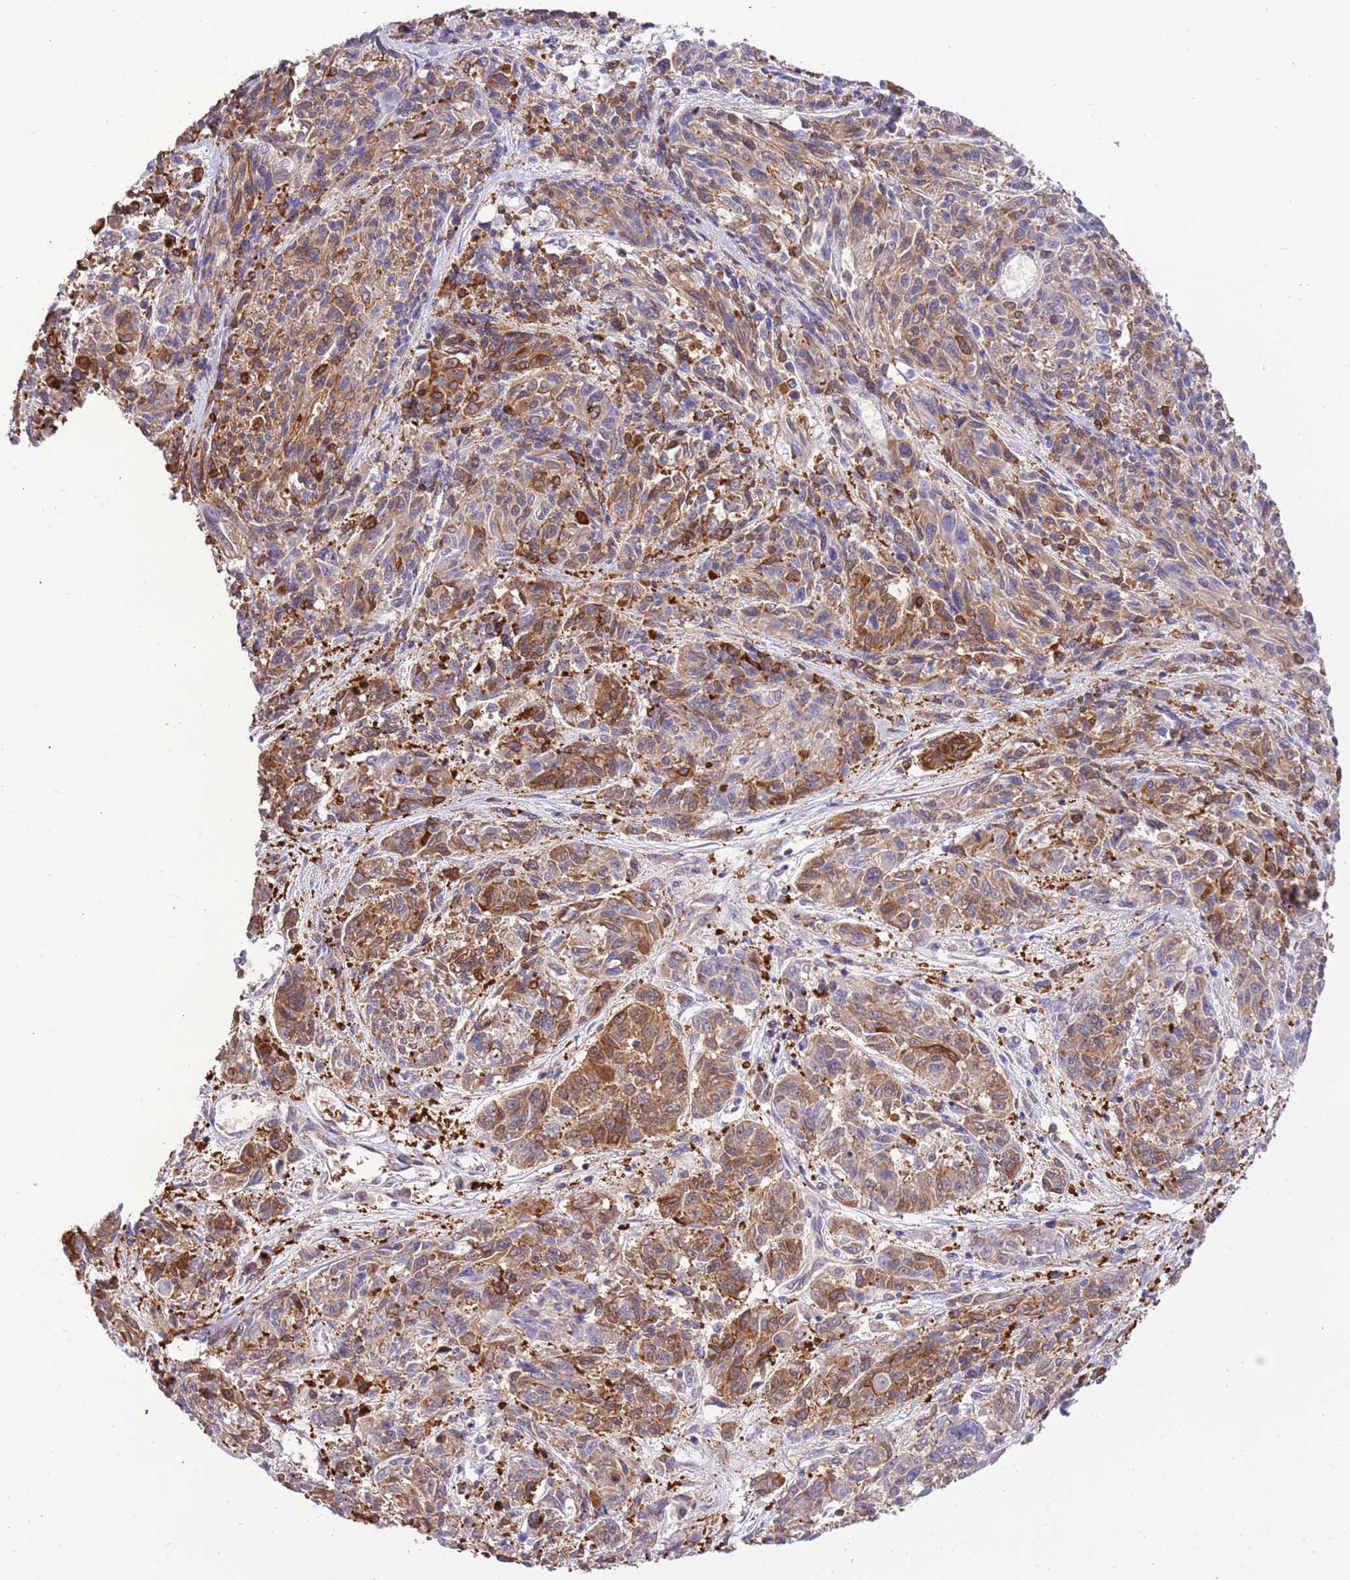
{"staining": {"intensity": "moderate", "quantity": ">75%", "location": "cytoplasmic/membranous"}, "tissue": "melanoma", "cell_type": "Tumor cells", "image_type": "cancer", "snomed": [{"axis": "morphology", "description": "Malignant melanoma, NOS"}, {"axis": "topography", "description": "Skin"}], "caption": "Melanoma stained for a protein reveals moderate cytoplasmic/membranous positivity in tumor cells.", "gene": "STIP1", "patient": {"sex": "male", "age": 53}}